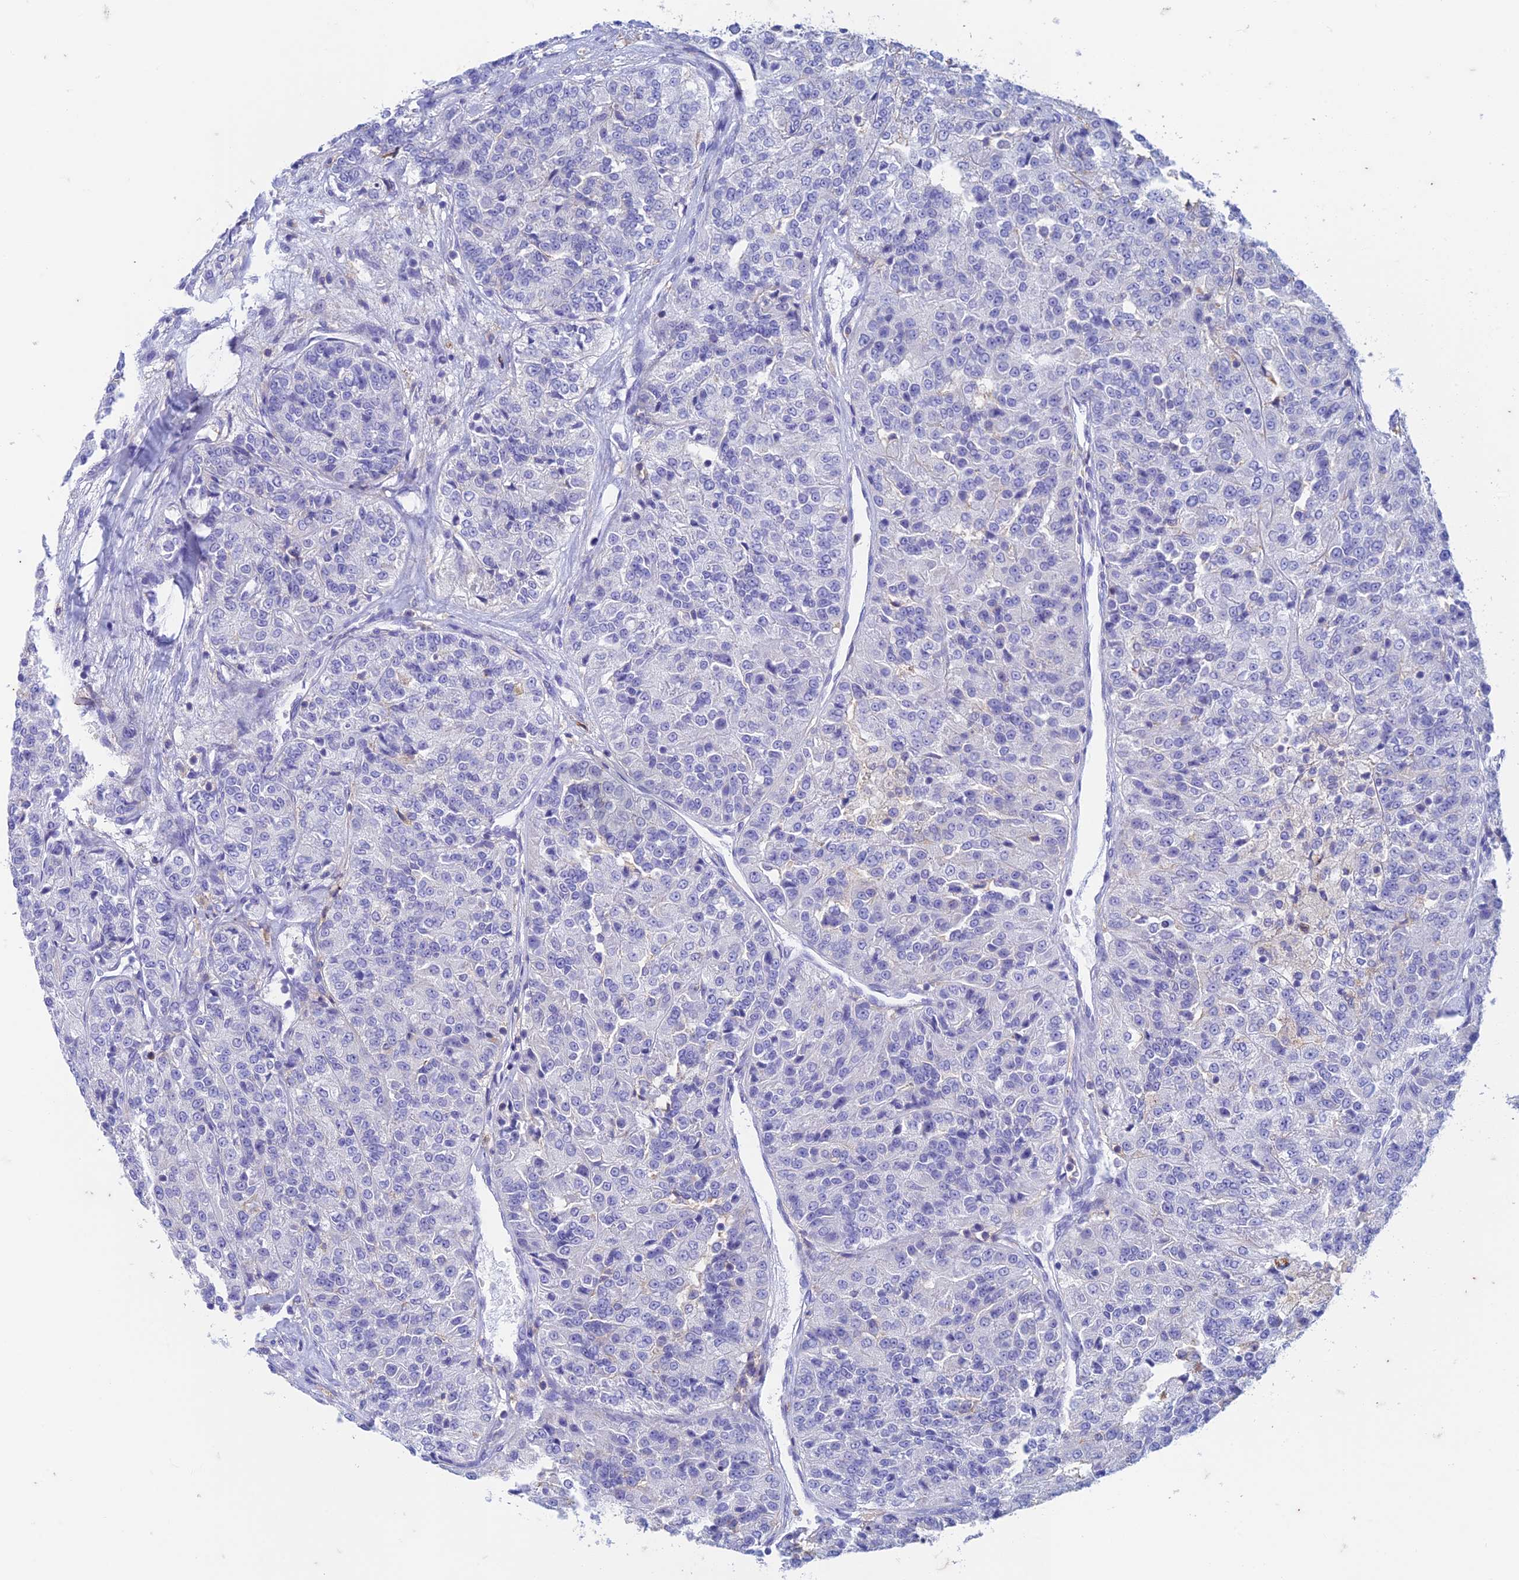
{"staining": {"intensity": "negative", "quantity": "none", "location": "none"}, "tissue": "renal cancer", "cell_type": "Tumor cells", "image_type": "cancer", "snomed": [{"axis": "morphology", "description": "Adenocarcinoma, NOS"}, {"axis": "topography", "description": "Kidney"}], "caption": "Photomicrograph shows no protein staining in tumor cells of renal cancer (adenocarcinoma) tissue. (DAB immunohistochemistry (IHC), high magnification).", "gene": "FGF7", "patient": {"sex": "female", "age": 63}}